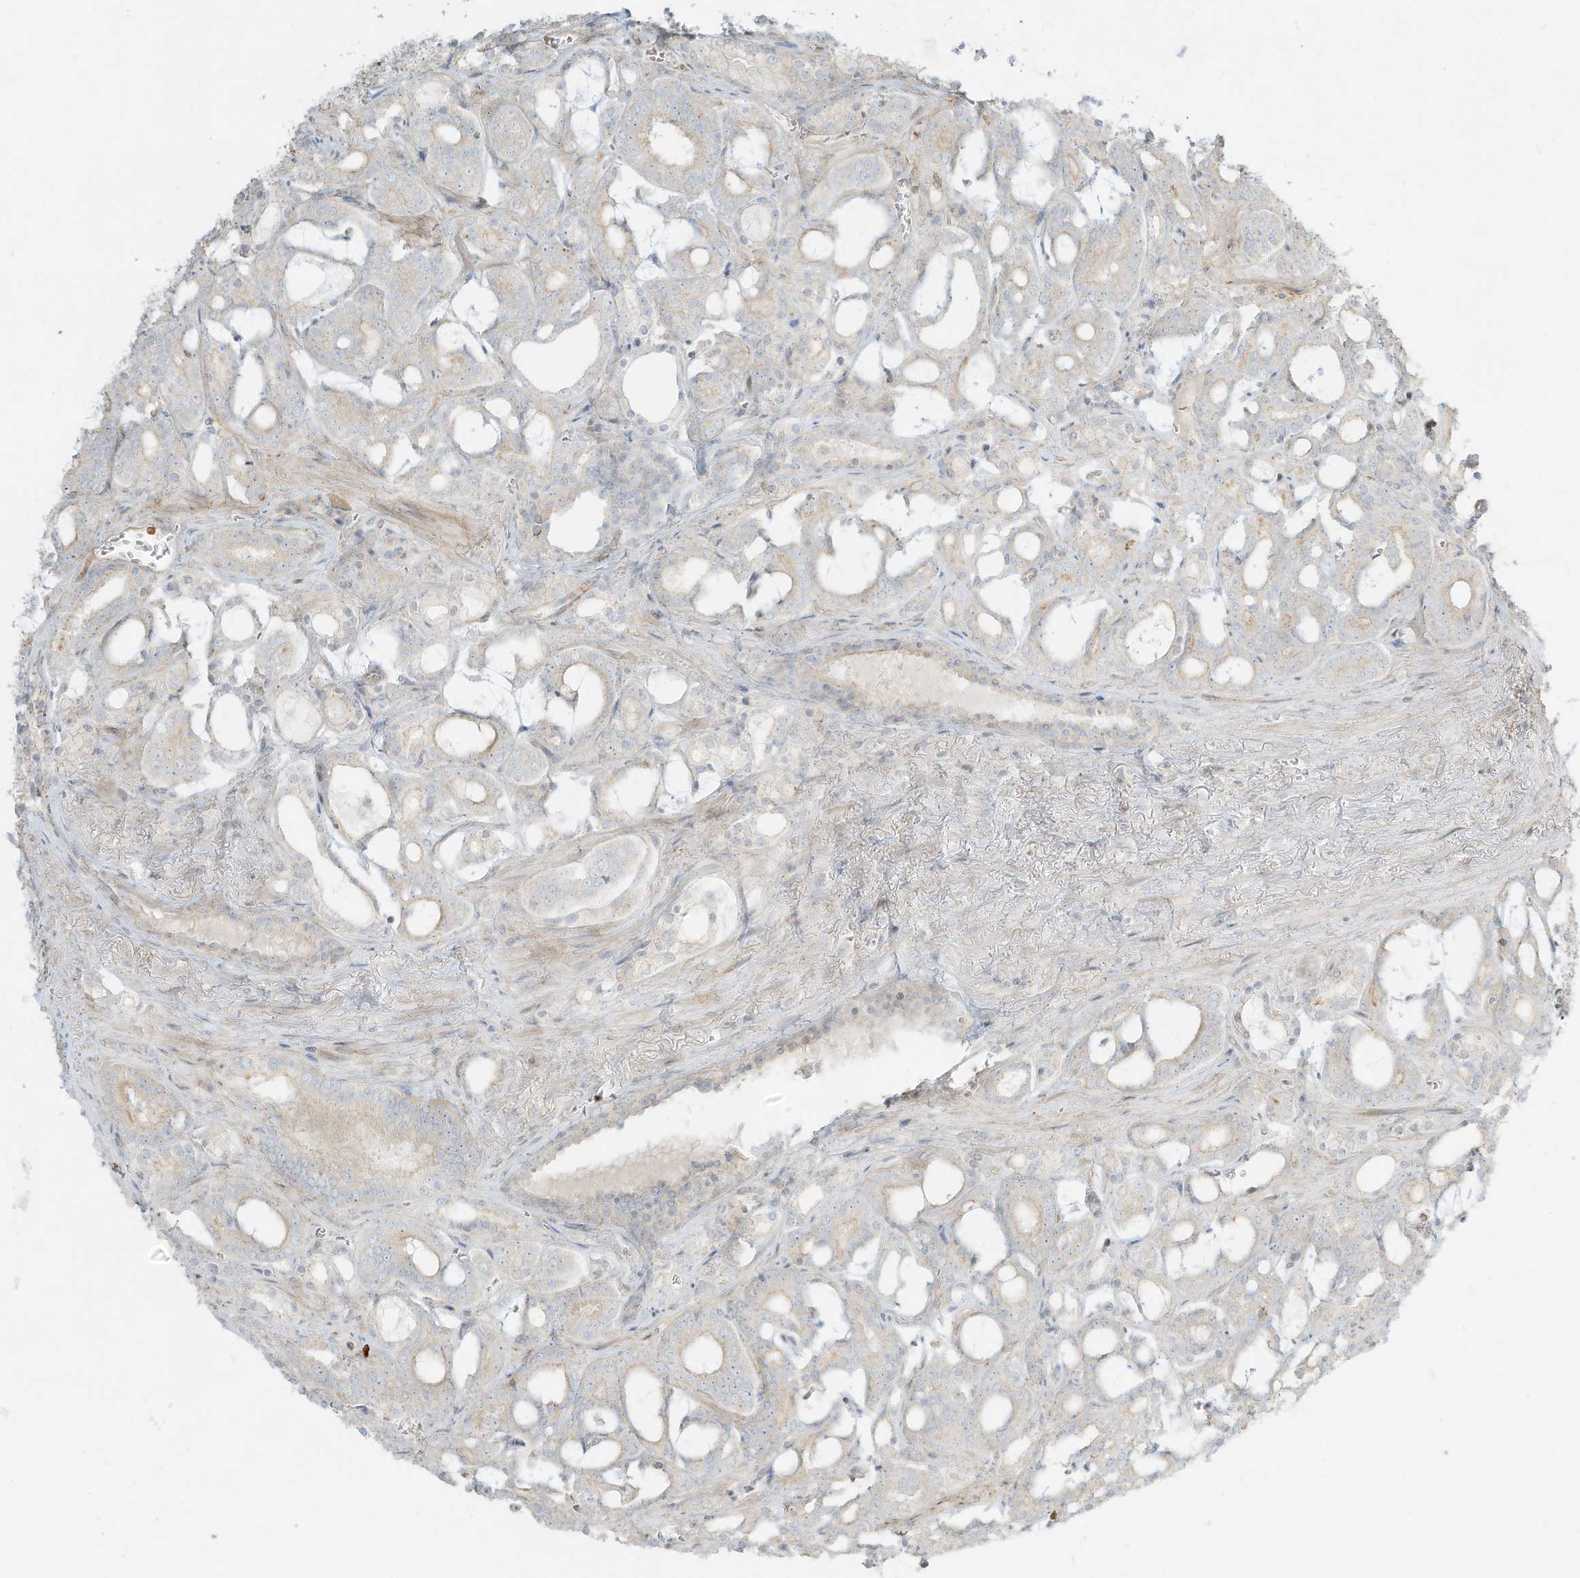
{"staining": {"intensity": "negative", "quantity": "none", "location": "none"}, "tissue": "prostate cancer", "cell_type": "Tumor cells", "image_type": "cancer", "snomed": [{"axis": "morphology", "description": "Adenocarcinoma, High grade"}, {"axis": "topography", "description": "Prostate and seminal vesicle, NOS"}], "caption": "This is a photomicrograph of immunohistochemistry (IHC) staining of prostate cancer (adenocarcinoma (high-grade)), which shows no expression in tumor cells. (DAB immunohistochemistry, high magnification).", "gene": "OFD1", "patient": {"sex": "male", "age": 67}}